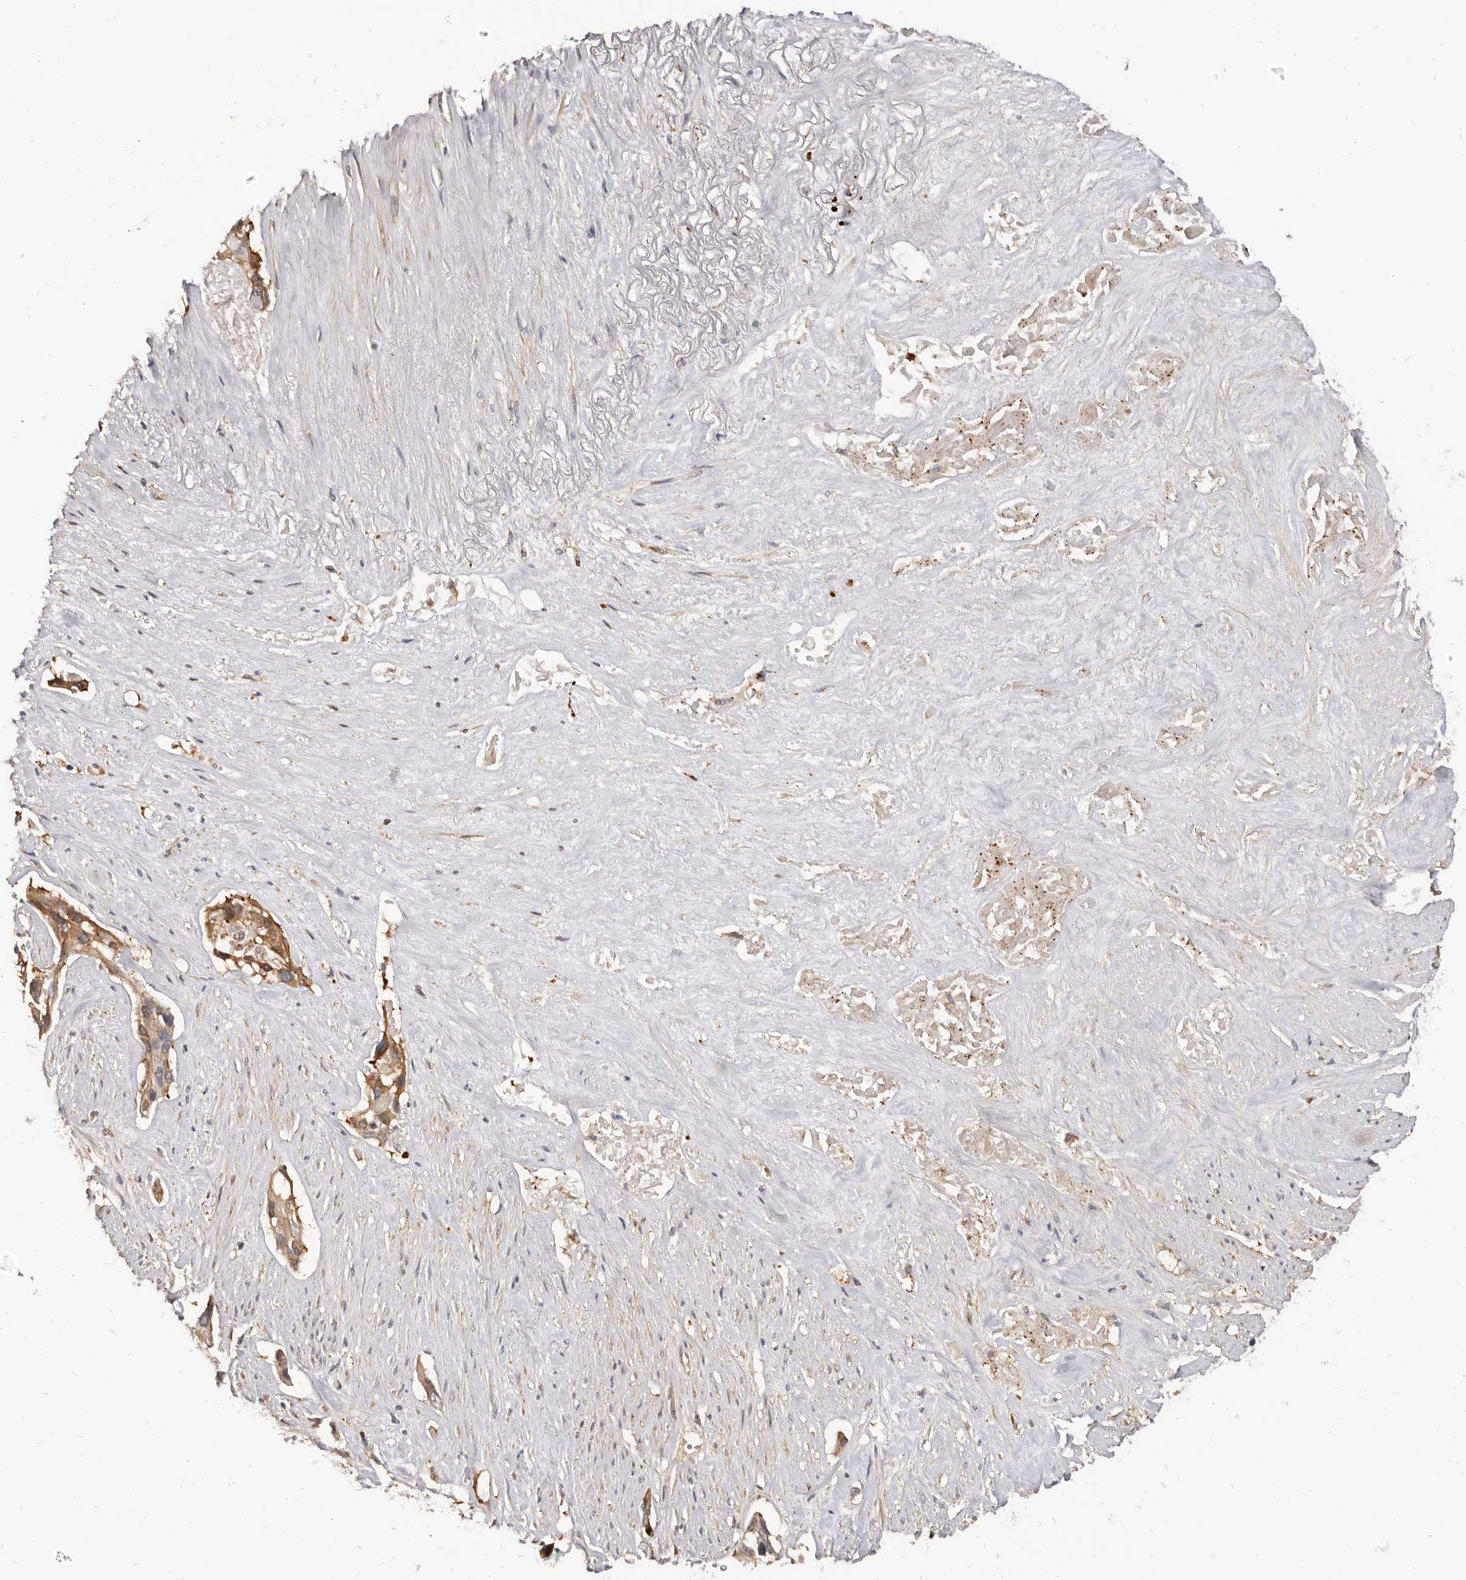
{"staining": {"intensity": "moderate", "quantity": ">75%", "location": "cytoplasmic/membranous"}, "tissue": "pancreatic cancer", "cell_type": "Tumor cells", "image_type": "cancer", "snomed": [{"axis": "morphology", "description": "Adenocarcinoma, NOS"}, {"axis": "topography", "description": "Pancreas"}], "caption": "Pancreatic cancer stained with a protein marker shows moderate staining in tumor cells.", "gene": "ADAMTS20", "patient": {"sex": "female", "age": 60}}